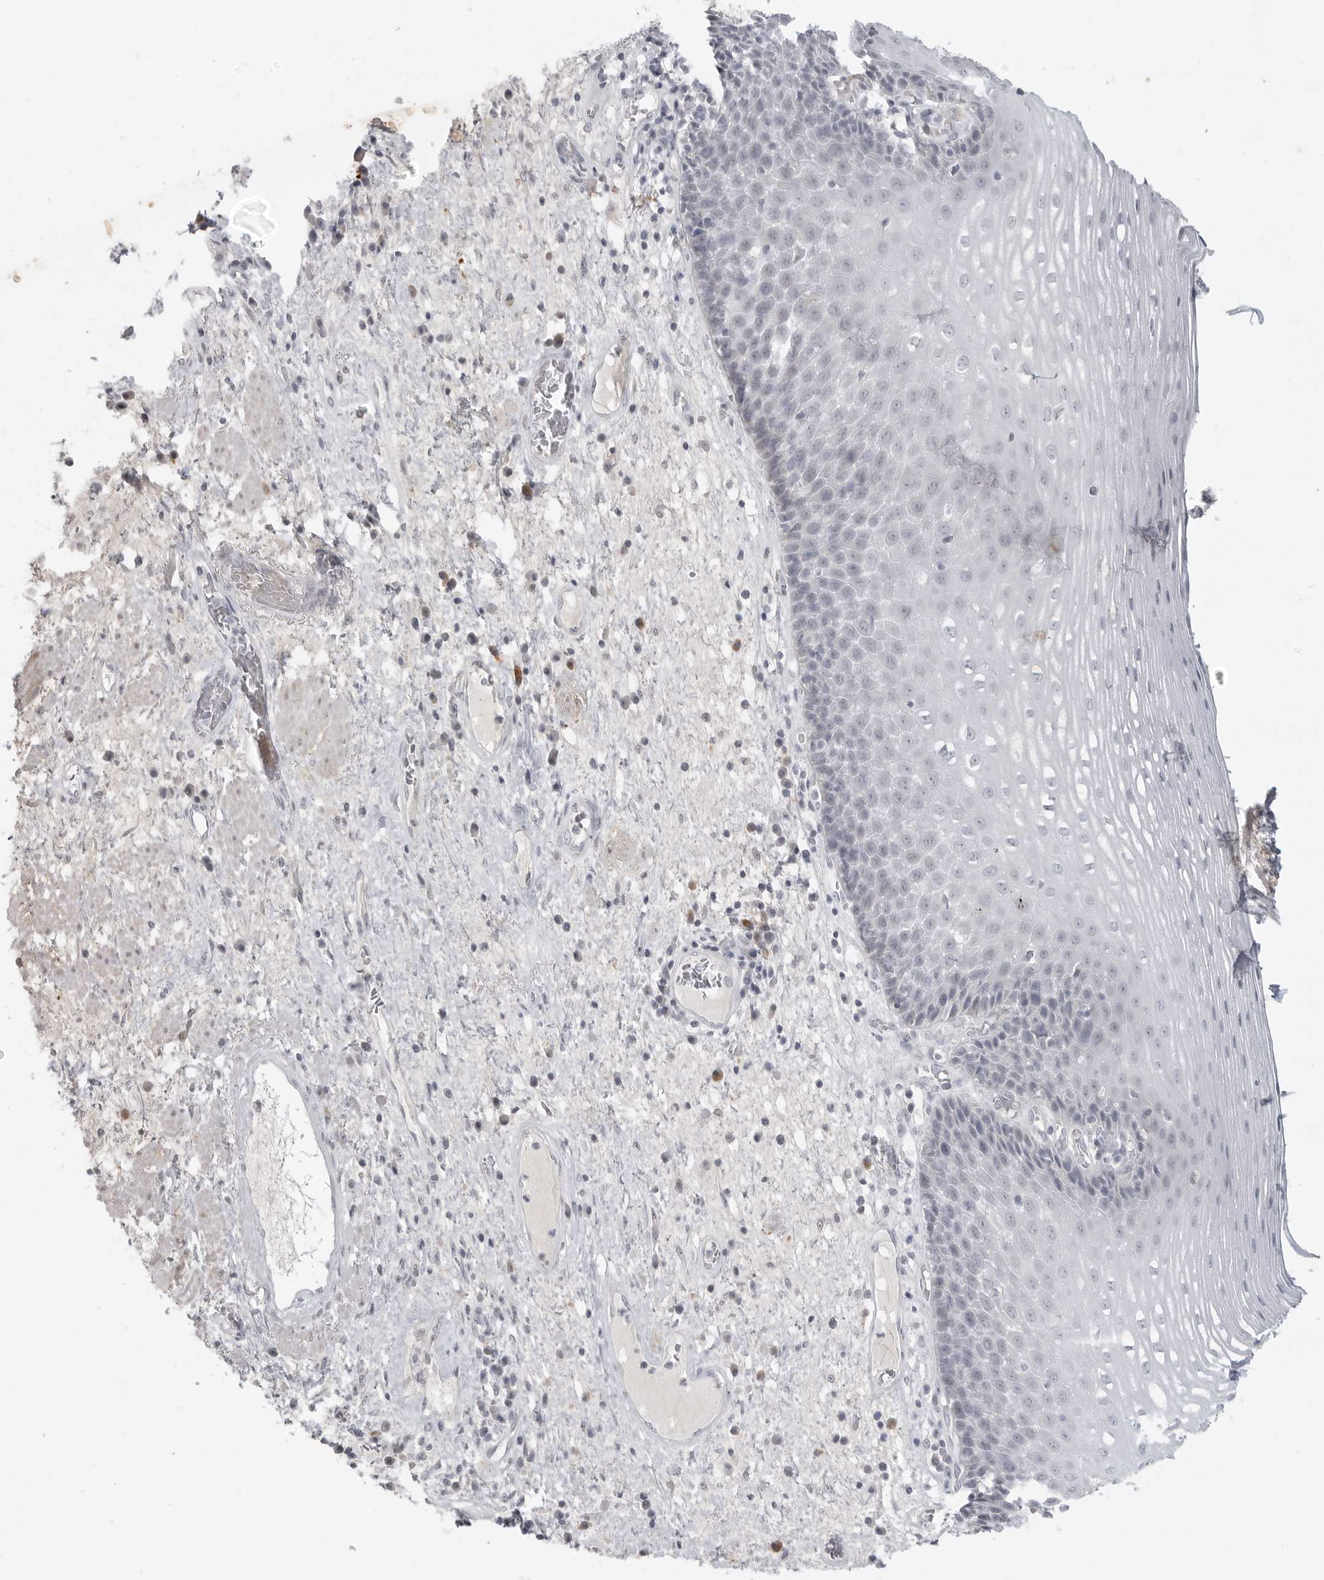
{"staining": {"intensity": "negative", "quantity": "none", "location": "none"}, "tissue": "esophagus", "cell_type": "Squamous epithelial cells", "image_type": "normal", "snomed": [{"axis": "morphology", "description": "Normal tissue, NOS"}, {"axis": "morphology", "description": "Adenocarcinoma, NOS"}, {"axis": "topography", "description": "Esophagus"}], "caption": "IHC micrograph of normal esophagus: esophagus stained with DAB (3,3'-diaminobenzidine) reveals no significant protein staining in squamous epithelial cells. Brightfield microscopy of immunohistochemistry (IHC) stained with DAB (brown) and hematoxylin (blue), captured at high magnification.", "gene": "TCTN3", "patient": {"sex": "male", "age": 62}}